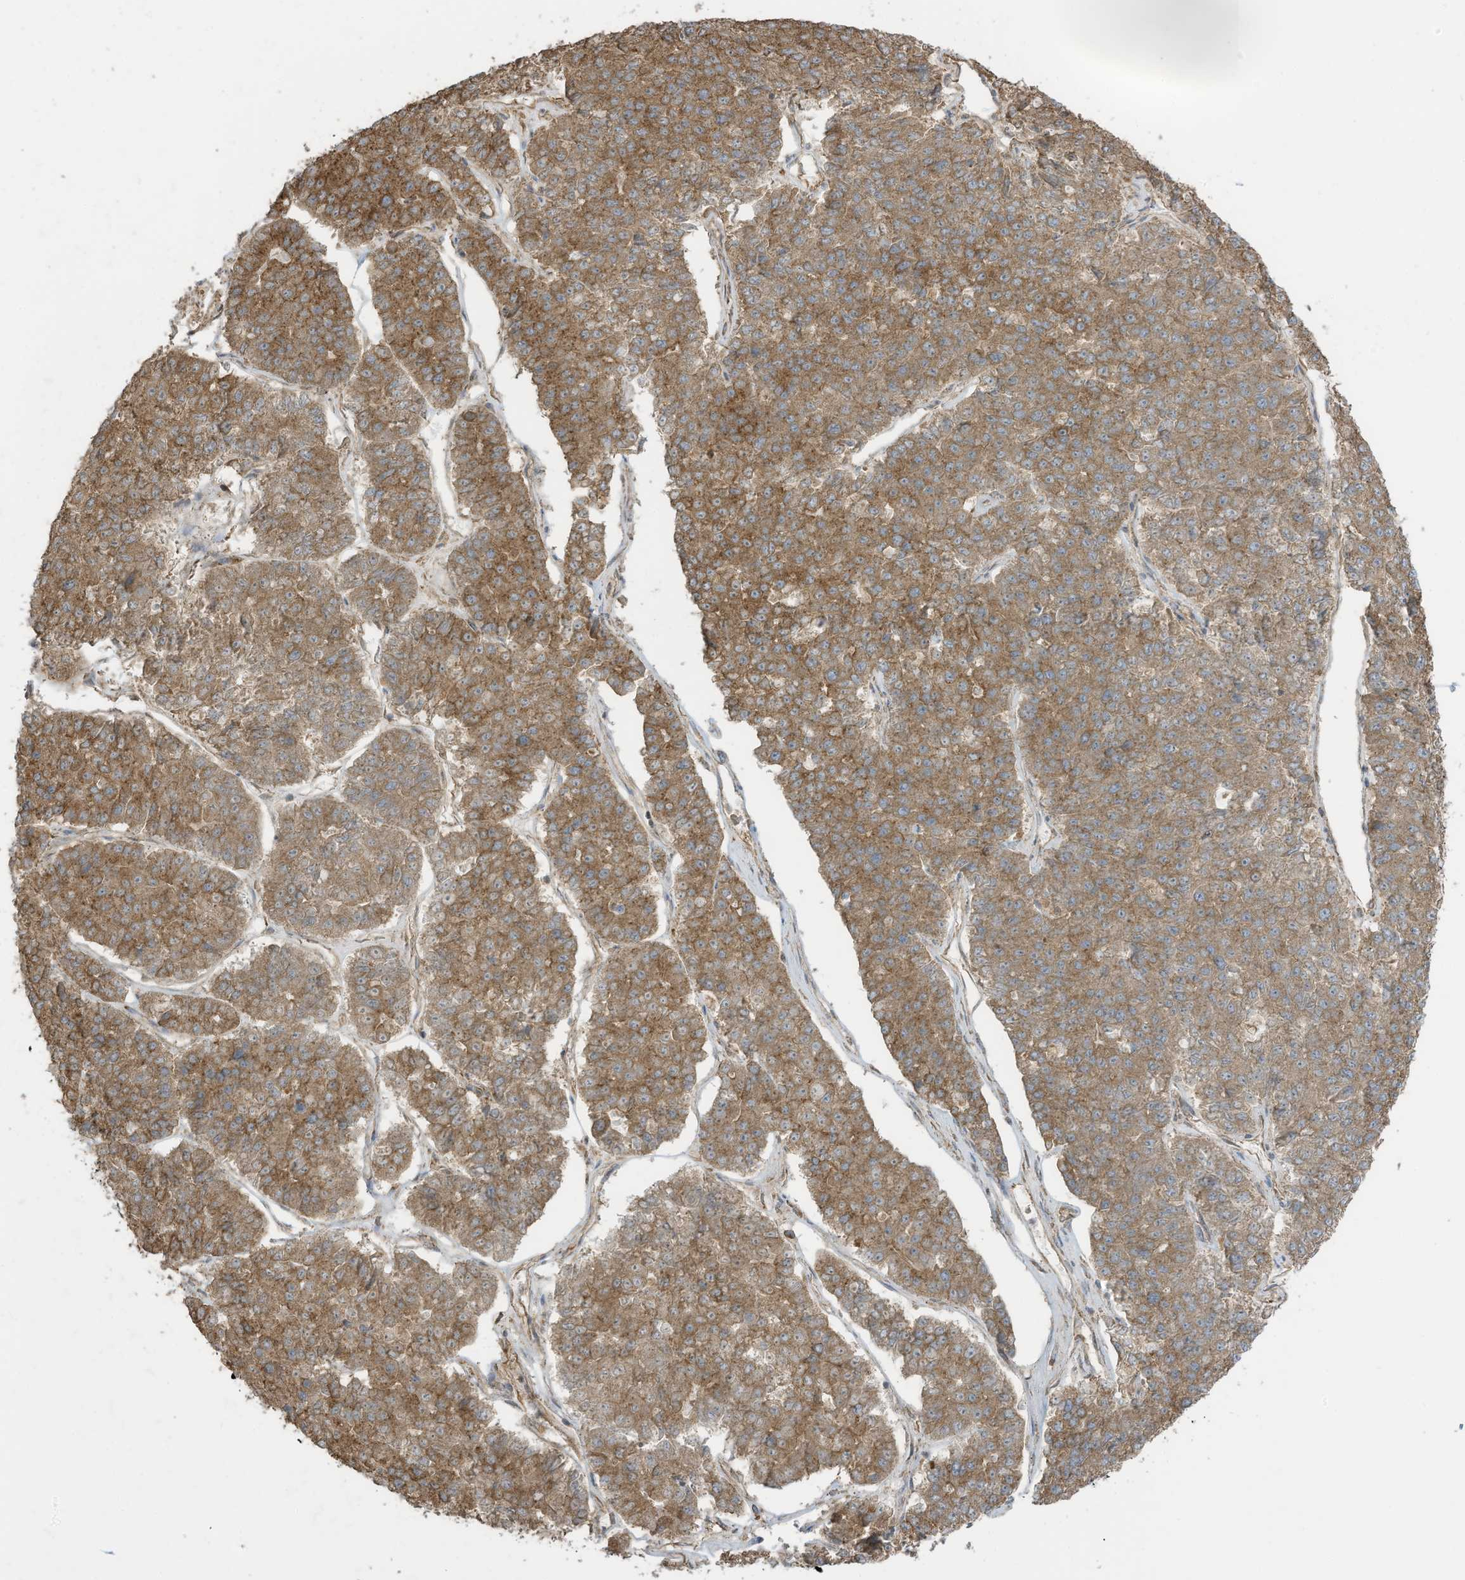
{"staining": {"intensity": "moderate", "quantity": ">75%", "location": "cytoplasmic/membranous"}, "tissue": "pancreatic cancer", "cell_type": "Tumor cells", "image_type": "cancer", "snomed": [{"axis": "morphology", "description": "Adenocarcinoma, NOS"}, {"axis": "topography", "description": "Pancreas"}], "caption": "Adenocarcinoma (pancreatic) stained with IHC exhibits moderate cytoplasmic/membranous staining in about >75% of tumor cells.", "gene": "CGAS", "patient": {"sex": "male", "age": 50}}